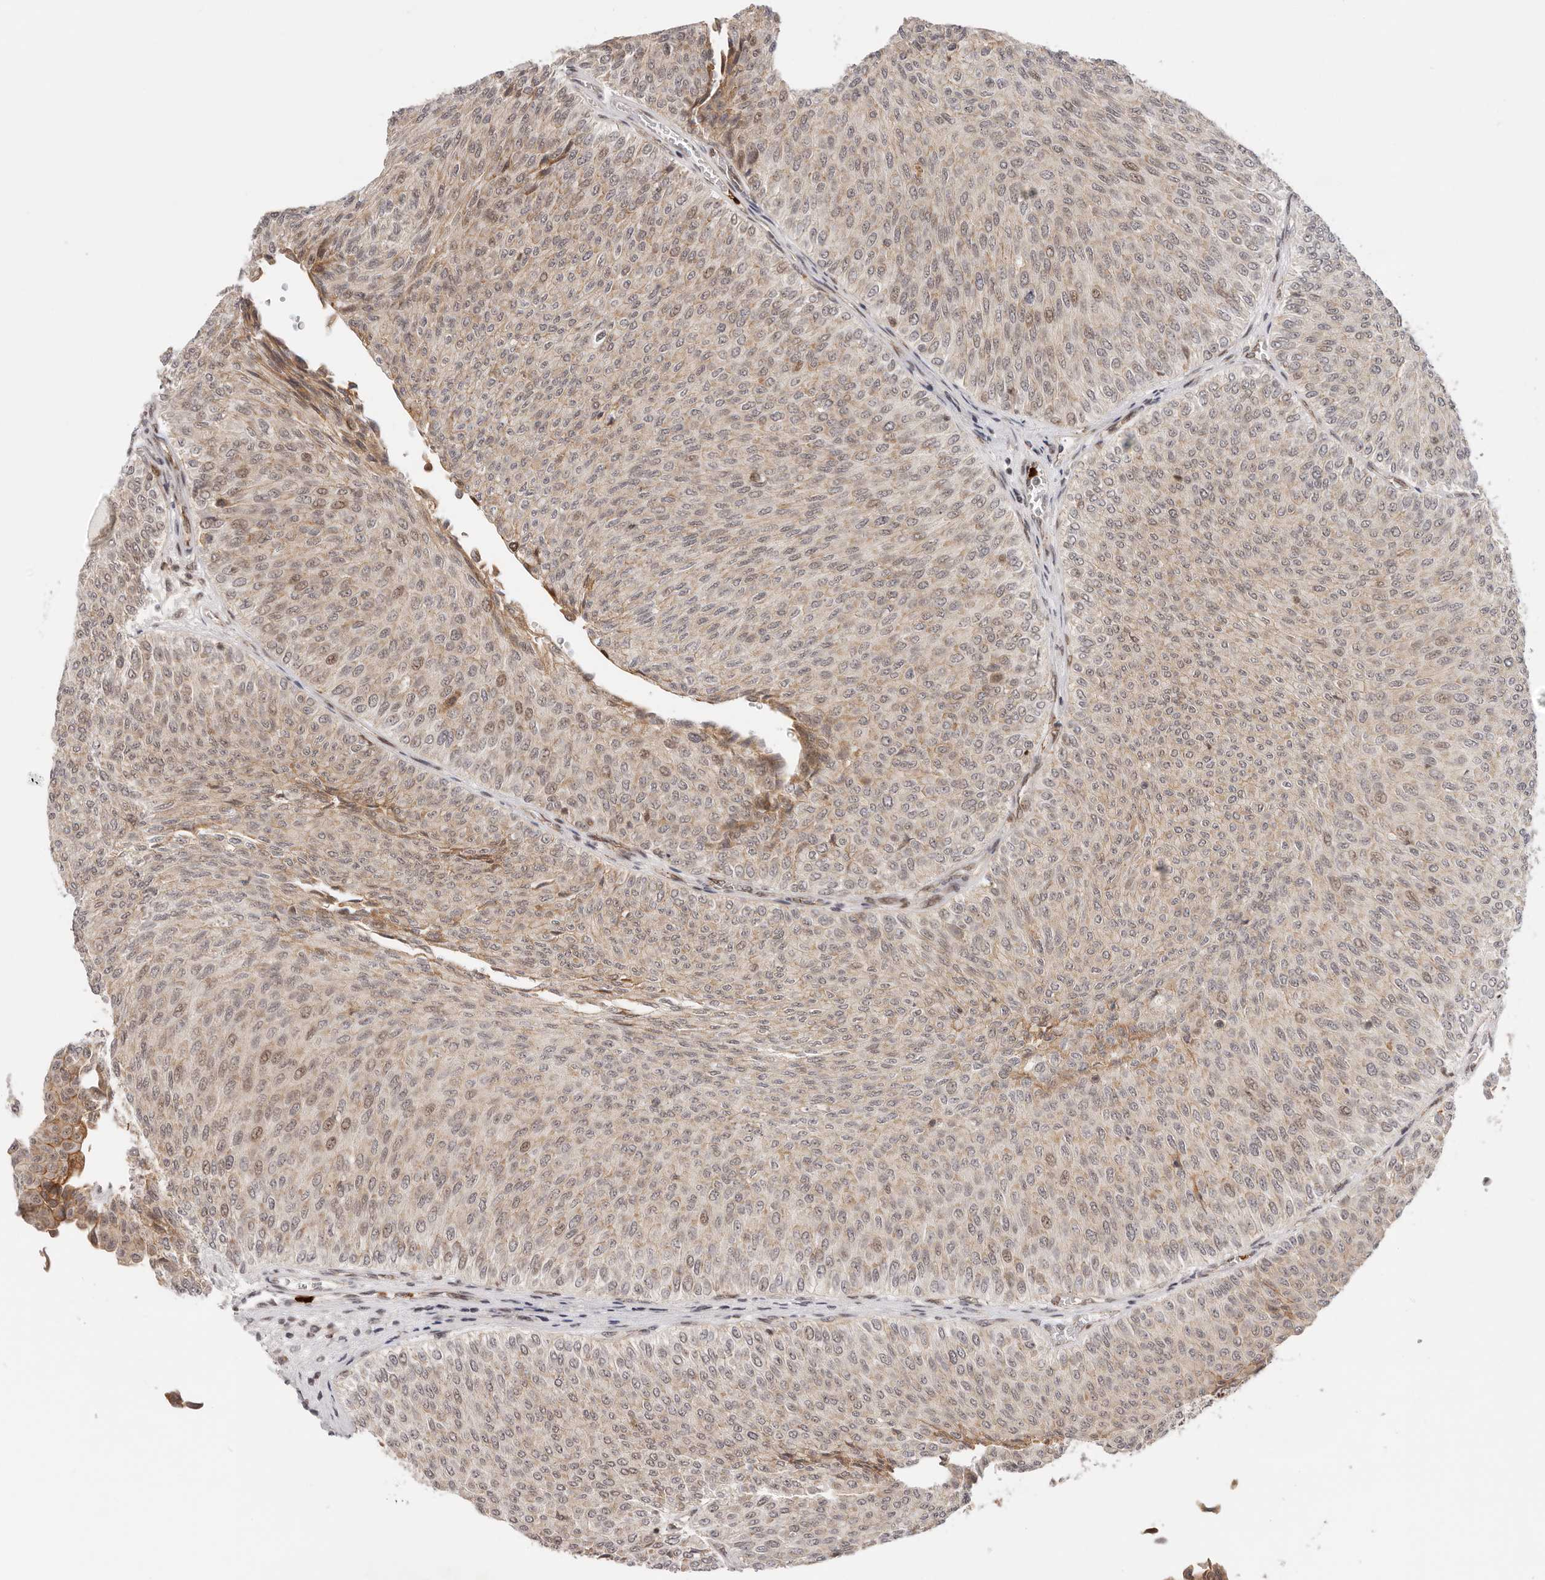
{"staining": {"intensity": "moderate", "quantity": "25%-75%", "location": "cytoplasmic/membranous,nuclear"}, "tissue": "urothelial cancer", "cell_type": "Tumor cells", "image_type": "cancer", "snomed": [{"axis": "morphology", "description": "Urothelial carcinoma, Low grade"}, {"axis": "topography", "description": "Urinary bladder"}], "caption": "A high-resolution photomicrograph shows IHC staining of low-grade urothelial carcinoma, which demonstrates moderate cytoplasmic/membranous and nuclear positivity in approximately 25%-75% of tumor cells. (DAB = brown stain, brightfield microscopy at high magnification).", "gene": "AFDN", "patient": {"sex": "male", "age": 78}}